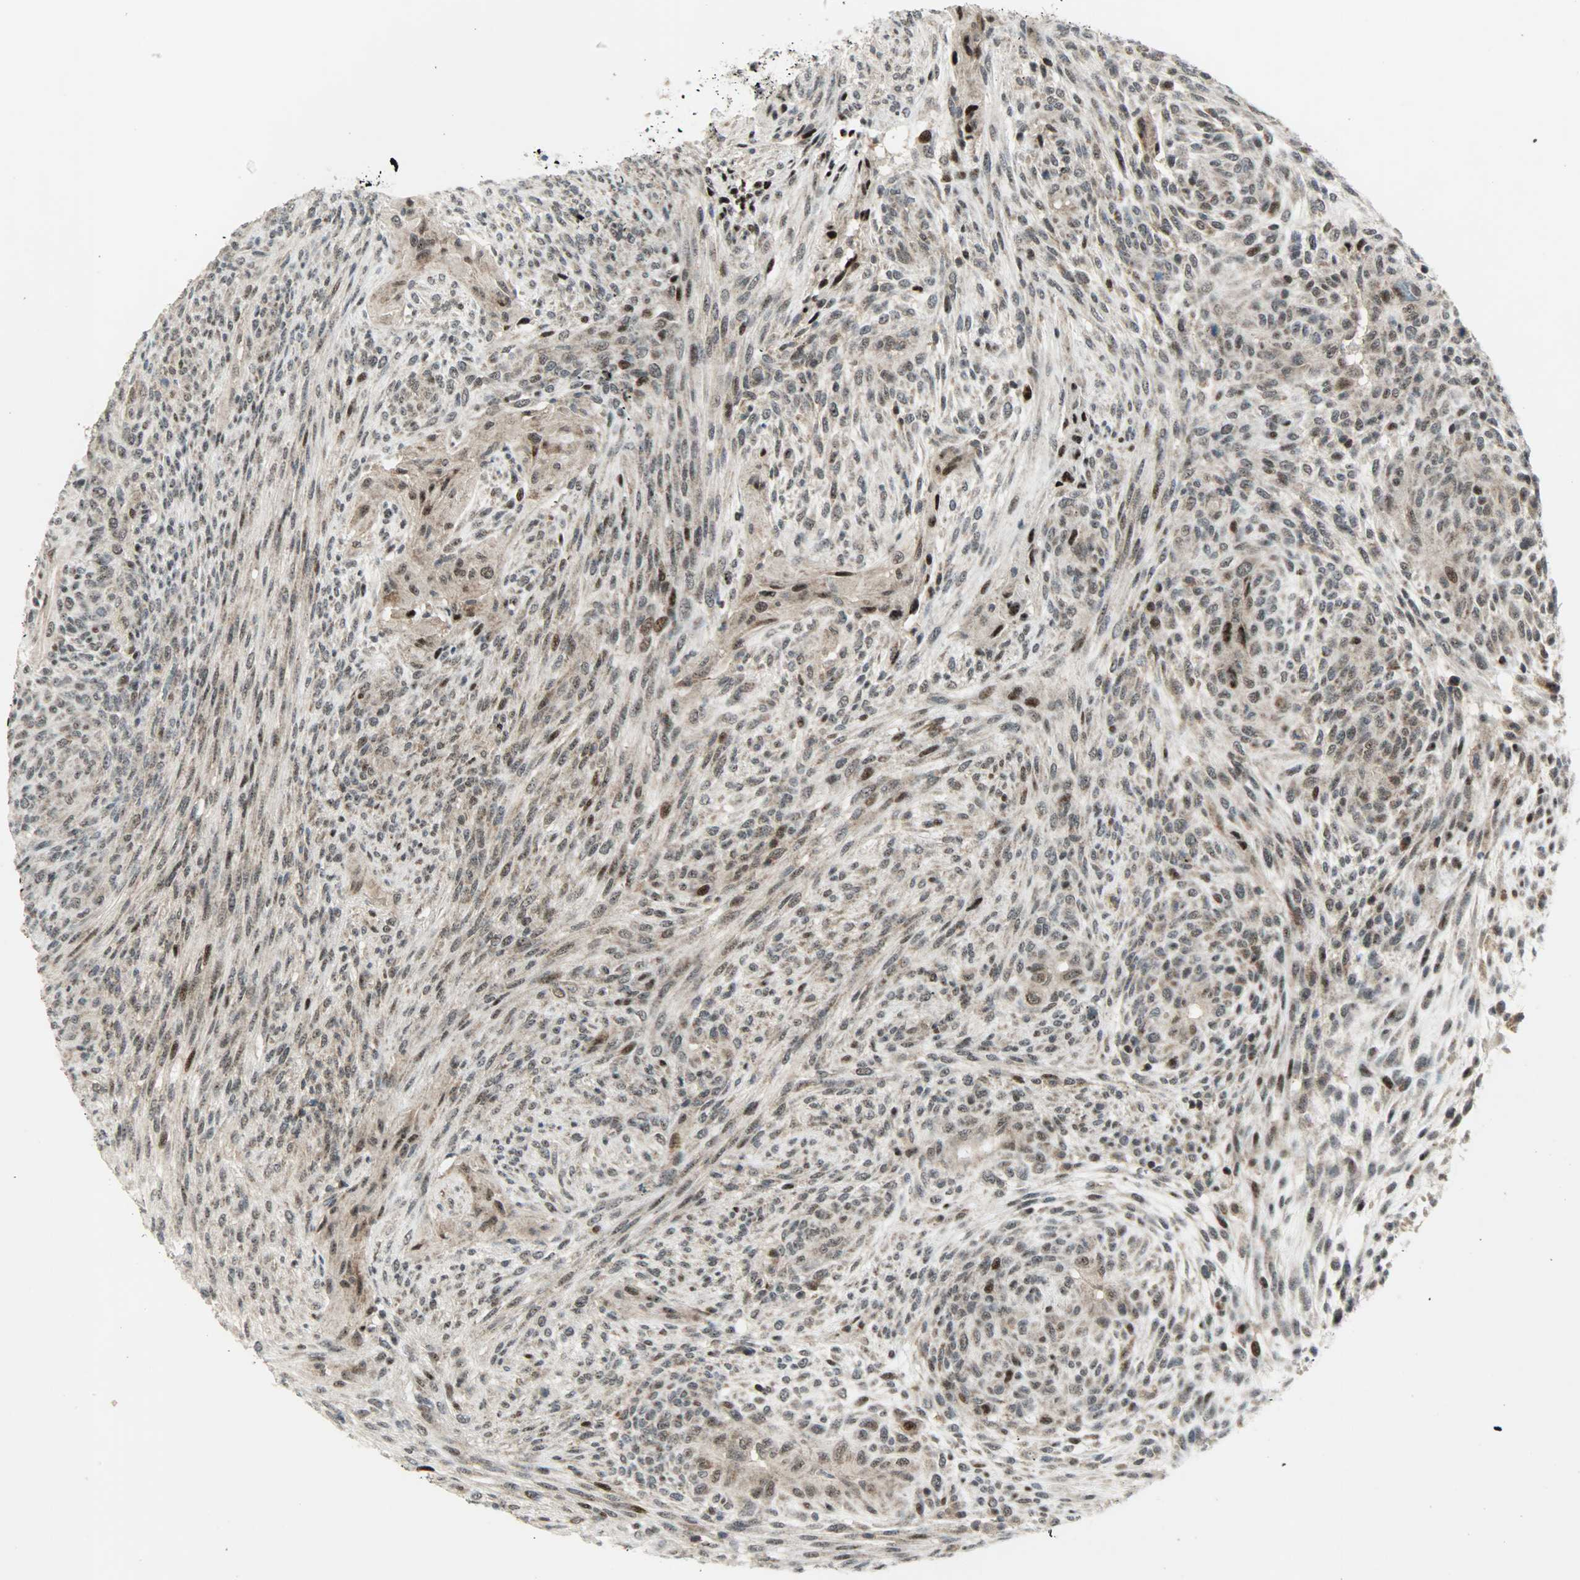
{"staining": {"intensity": "moderate", "quantity": ">75%", "location": "cytoplasmic/membranous,nuclear"}, "tissue": "glioma", "cell_type": "Tumor cells", "image_type": "cancer", "snomed": [{"axis": "morphology", "description": "Glioma, malignant, High grade"}, {"axis": "topography", "description": "Cerebral cortex"}], "caption": "This is a histology image of IHC staining of glioma, which shows moderate staining in the cytoplasmic/membranous and nuclear of tumor cells.", "gene": "IL15", "patient": {"sex": "female", "age": 55}}